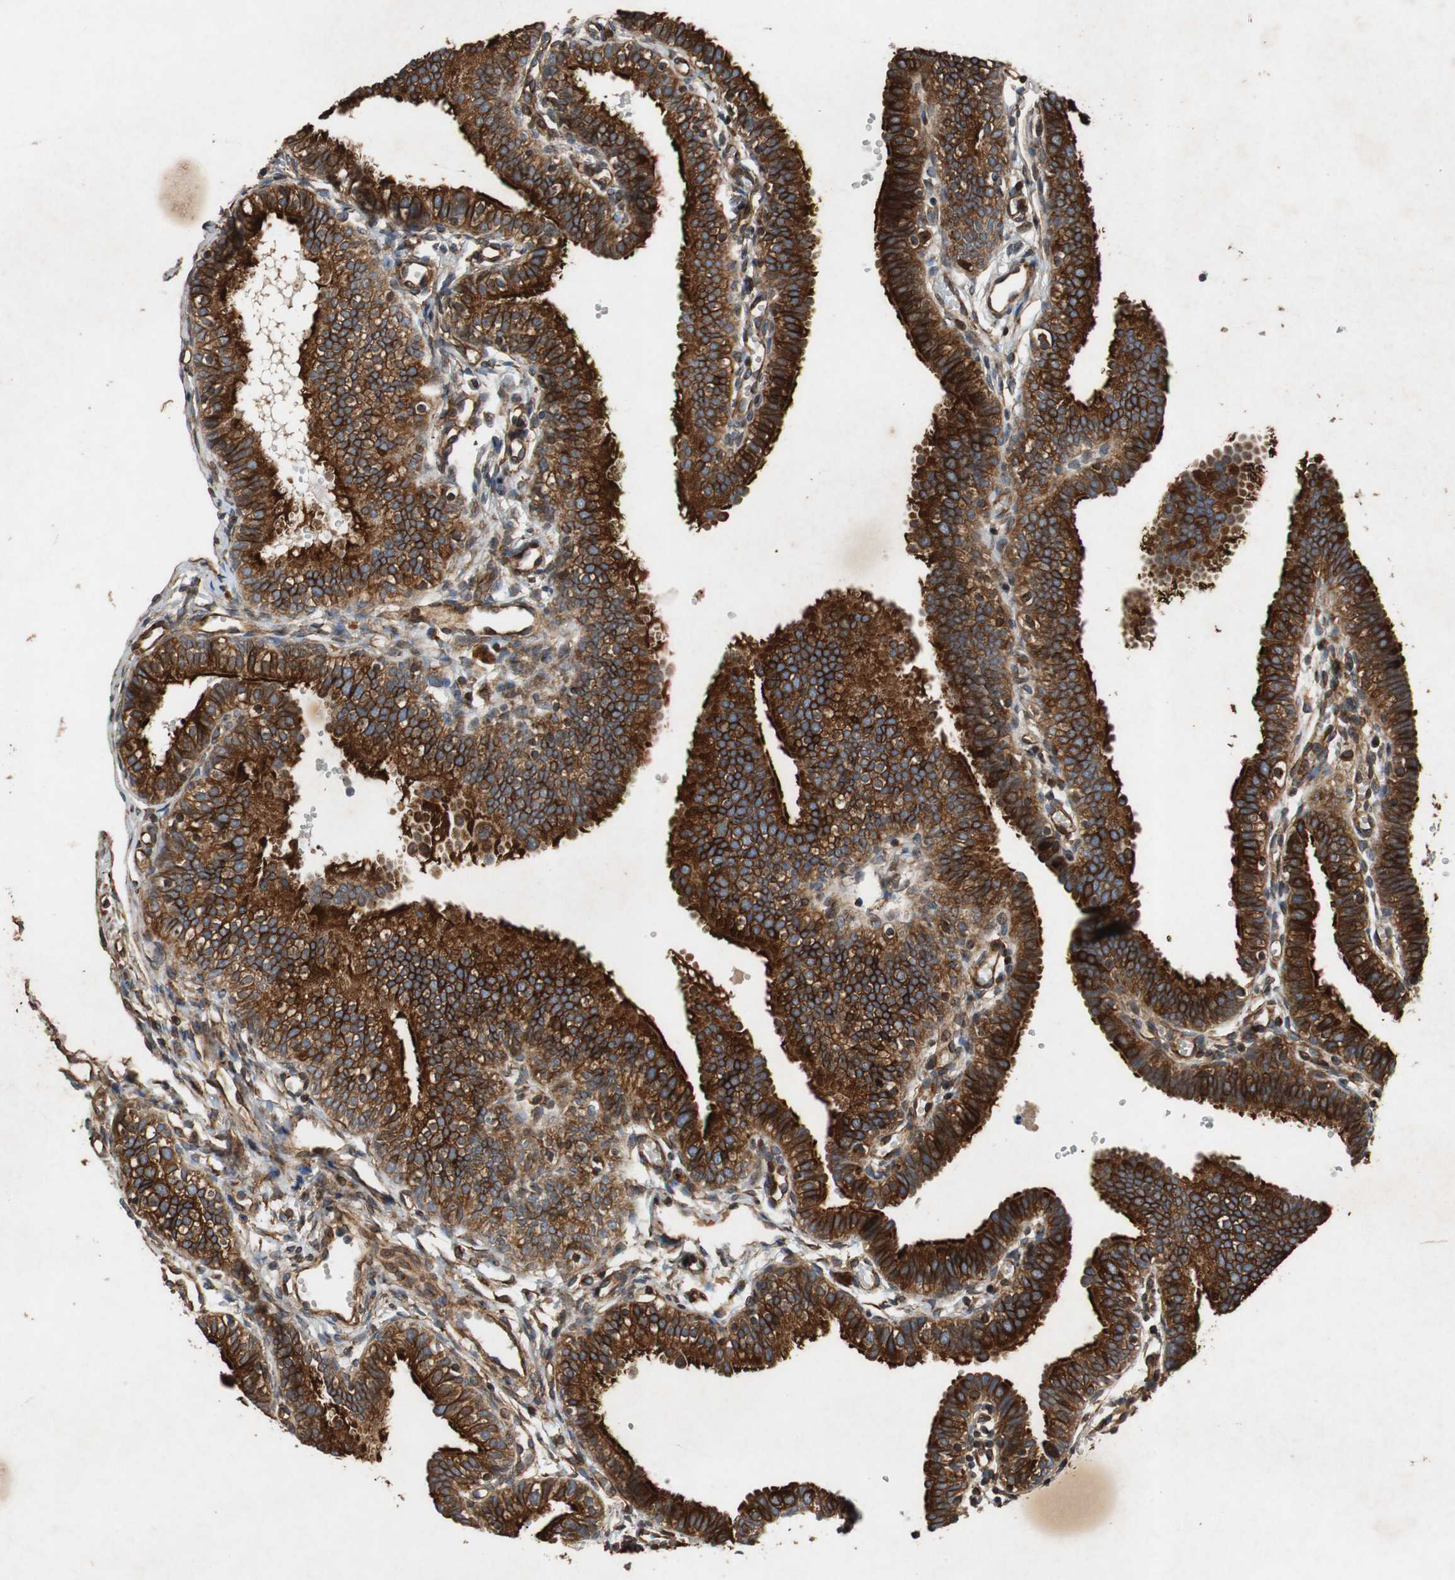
{"staining": {"intensity": "strong", "quantity": ">75%", "location": "cytoplasmic/membranous"}, "tissue": "fallopian tube", "cell_type": "Glandular cells", "image_type": "normal", "snomed": [{"axis": "morphology", "description": "Normal tissue, NOS"}, {"axis": "topography", "description": "Fallopian tube"}, {"axis": "topography", "description": "Placenta"}], "caption": "Immunohistochemical staining of normal human fallopian tube exhibits strong cytoplasmic/membranous protein expression in about >75% of glandular cells.", "gene": "TUBA4A", "patient": {"sex": "female", "age": 34}}